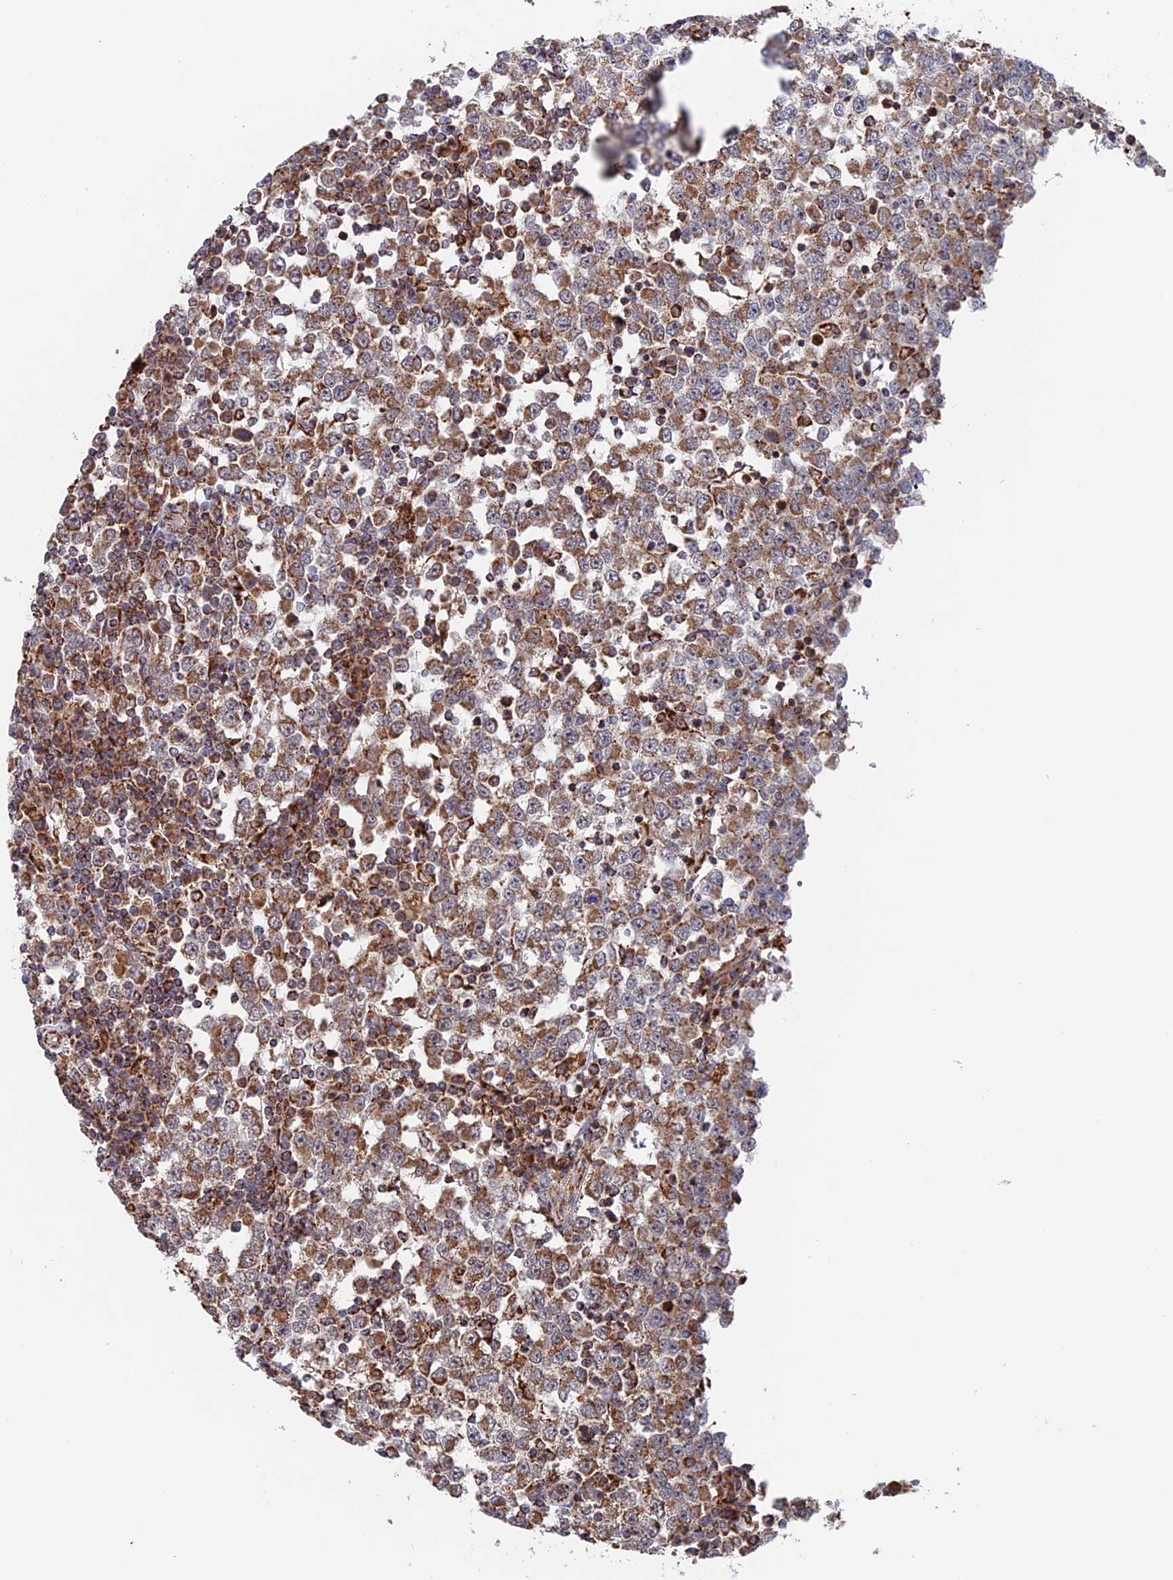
{"staining": {"intensity": "moderate", "quantity": ">75%", "location": "cytoplasmic/membranous"}, "tissue": "testis cancer", "cell_type": "Tumor cells", "image_type": "cancer", "snomed": [{"axis": "morphology", "description": "Seminoma, NOS"}, {"axis": "topography", "description": "Testis"}], "caption": "Immunohistochemistry (IHC) micrograph of neoplastic tissue: human testis seminoma stained using immunohistochemistry exhibits medium levels of moderate protein expression localized specifically in the cytoplasmic/membranous of tumor cells, appearing as a cytoplasmic/membranous brown color.", "gene": "DTYMK", "patient": {"sex": "male", "age": 65}}